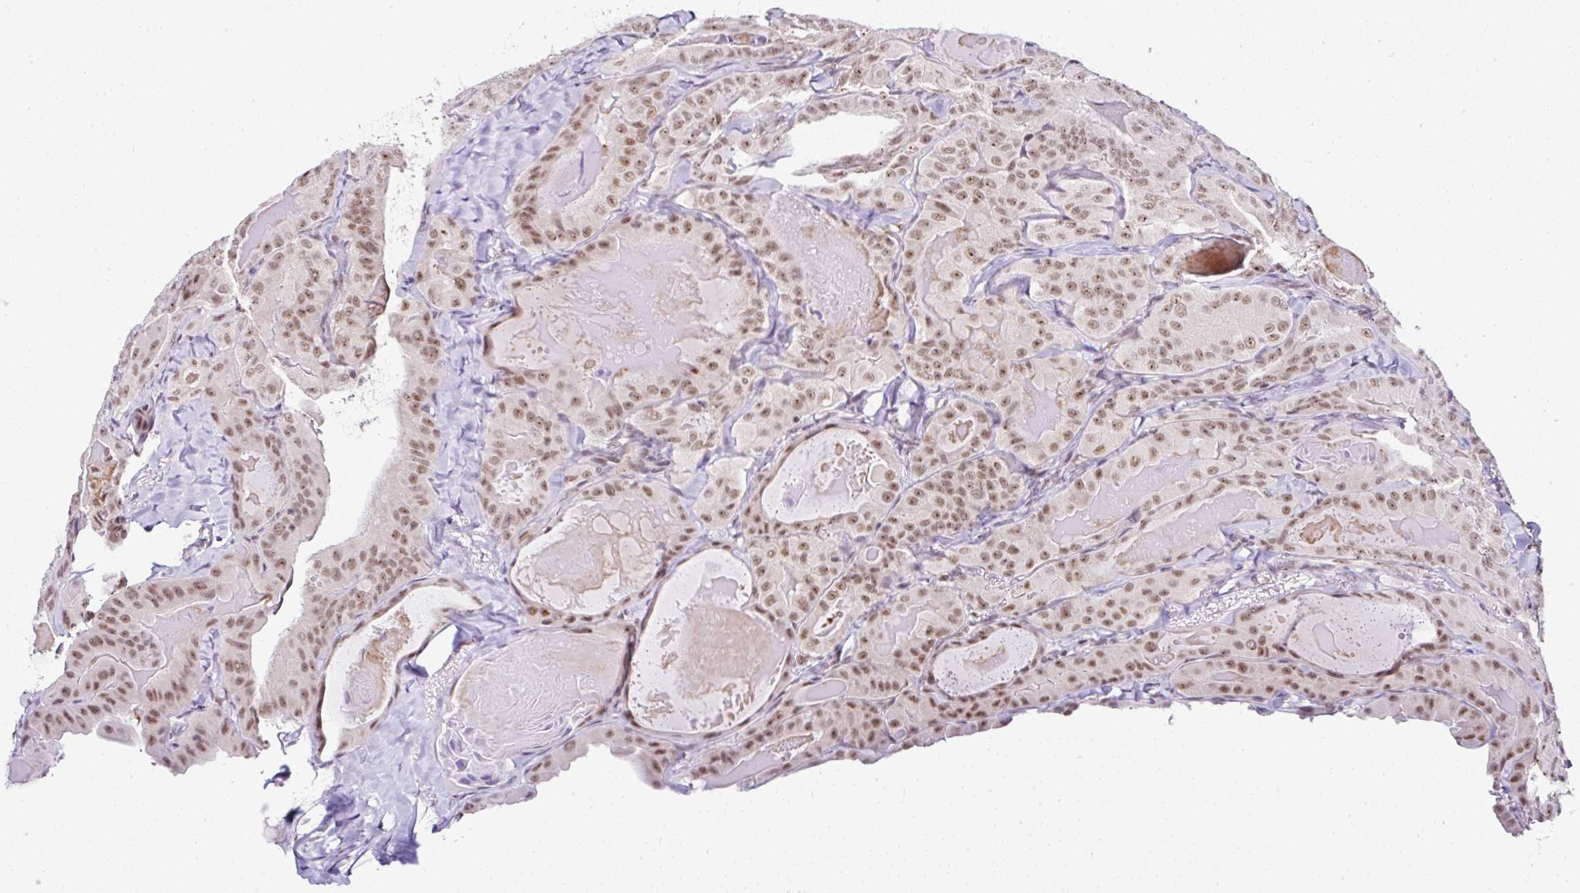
{"staining": {"intensity": "moderate", "quantity": ">75%", "location": "nuclear"}, "tissue": "thyroid cancer", "cell_type": "Tumor cells", "image_type": "cancer", "snomed": [{"axis": "morphology", "description": "Papillary adenocarcinoma, NOS"}, {"axis": "topography", "description": "Thyroid gland"}], "caption": "Moderate nuclear protein expression is present in about >75% of tumor cells in papillary adenocarcinoma (thyroid).", "gene": "PTPN2", "patient": {"sex": "female", "age": 68}}